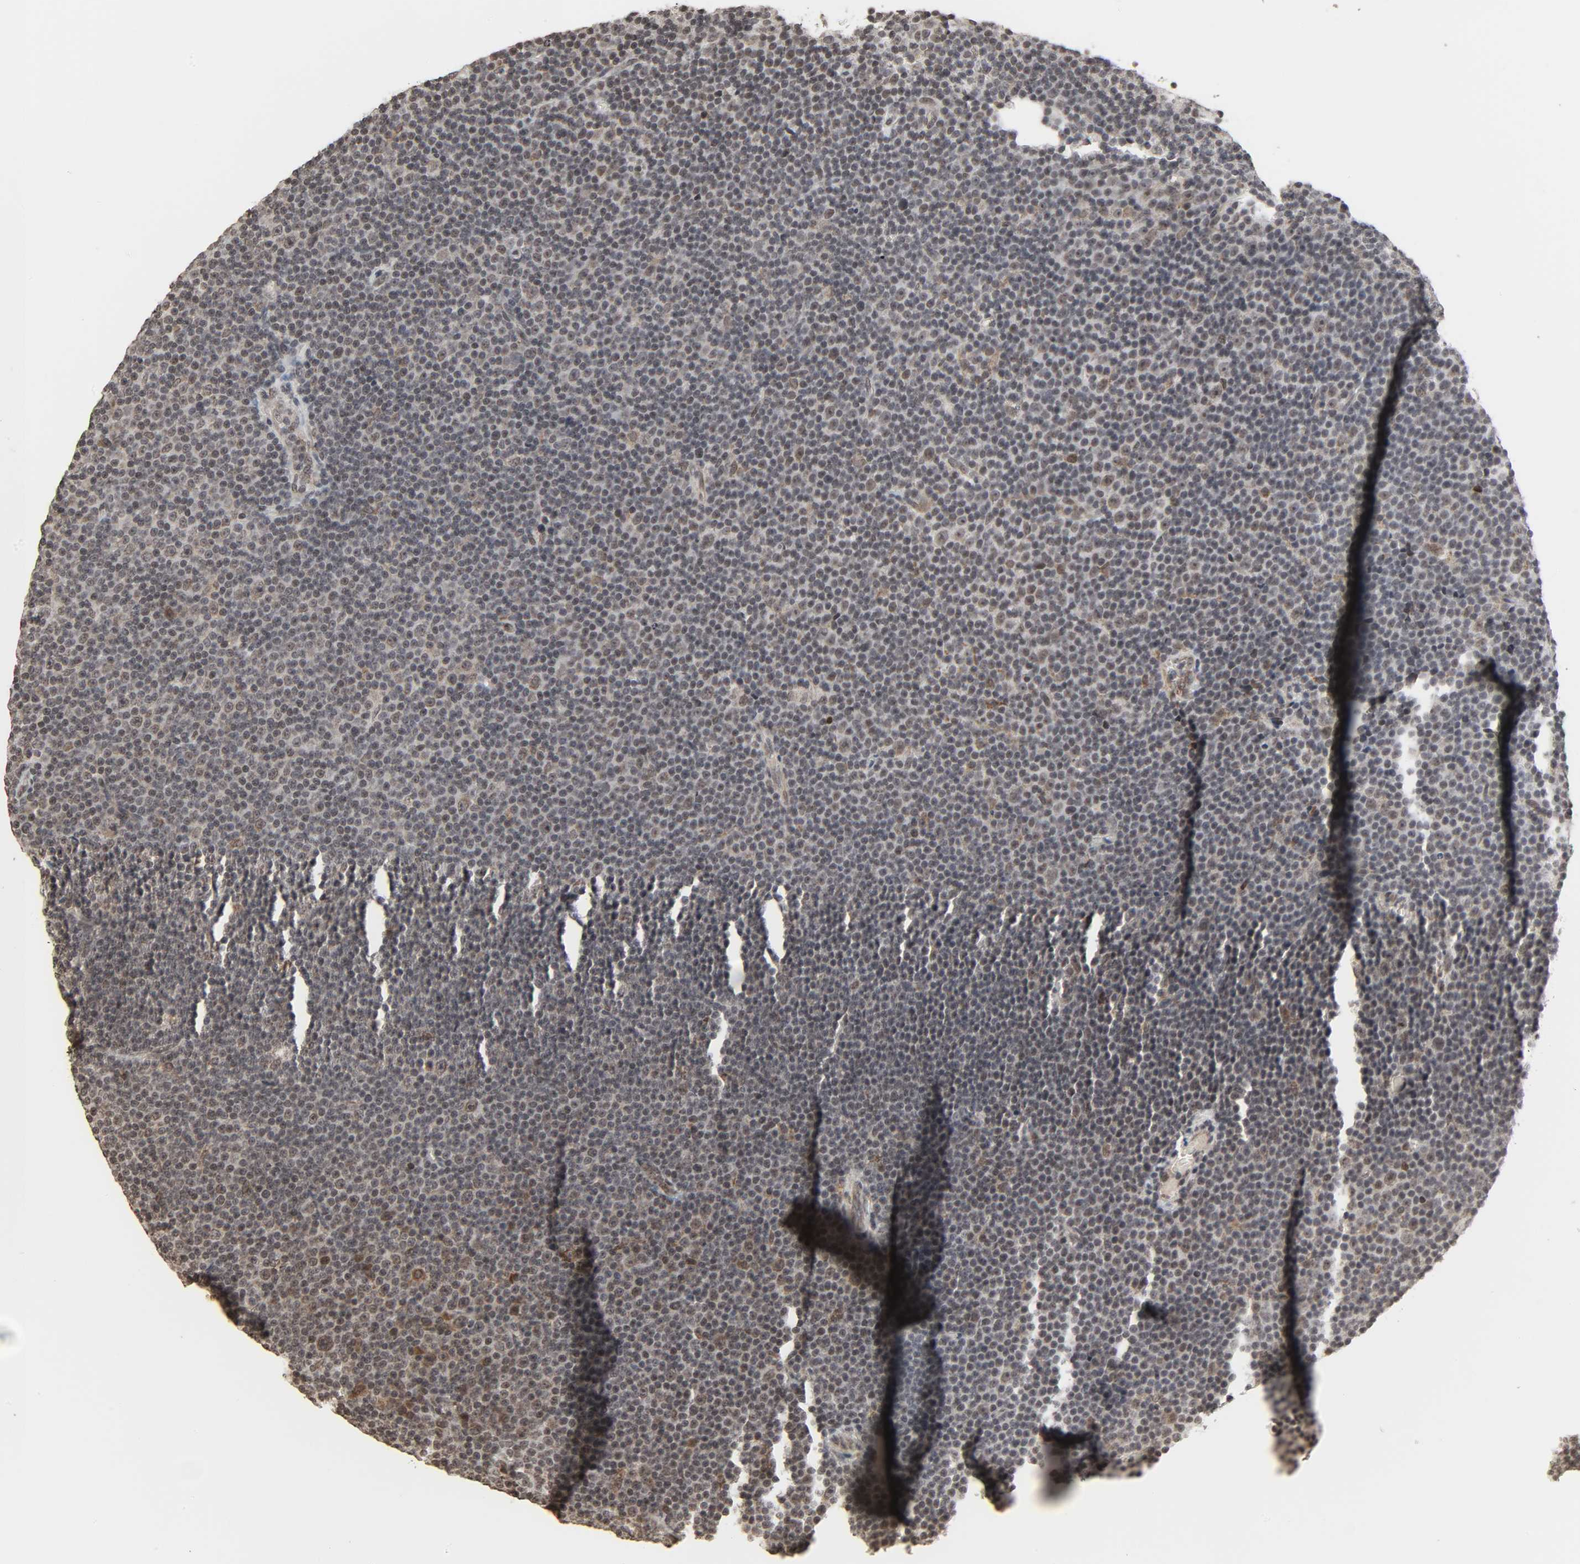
{"staining": {"intensity": "weak", "quantity": "25%-75%", "location": "cytoplasmic/membranous,nuclear"}, "tissue": "lymphoma", "cell_type": "Tumor cells", "image_type": "cancer", "snomed": [{"axis": "morphology", "description": "Malignant lymphoma, non-Hodgkin's type, Low grade"}, {"axis": "topography", "description": "Lymph node"}], "caption": "Weak cytoplasmic/membranous and nuclear staining for a protein is seen in approximately 25%-75% of tumor cells of lymphoma using IHC.", "gene": "XRCC1", "patient": {"sex": "female", "age": 67}}